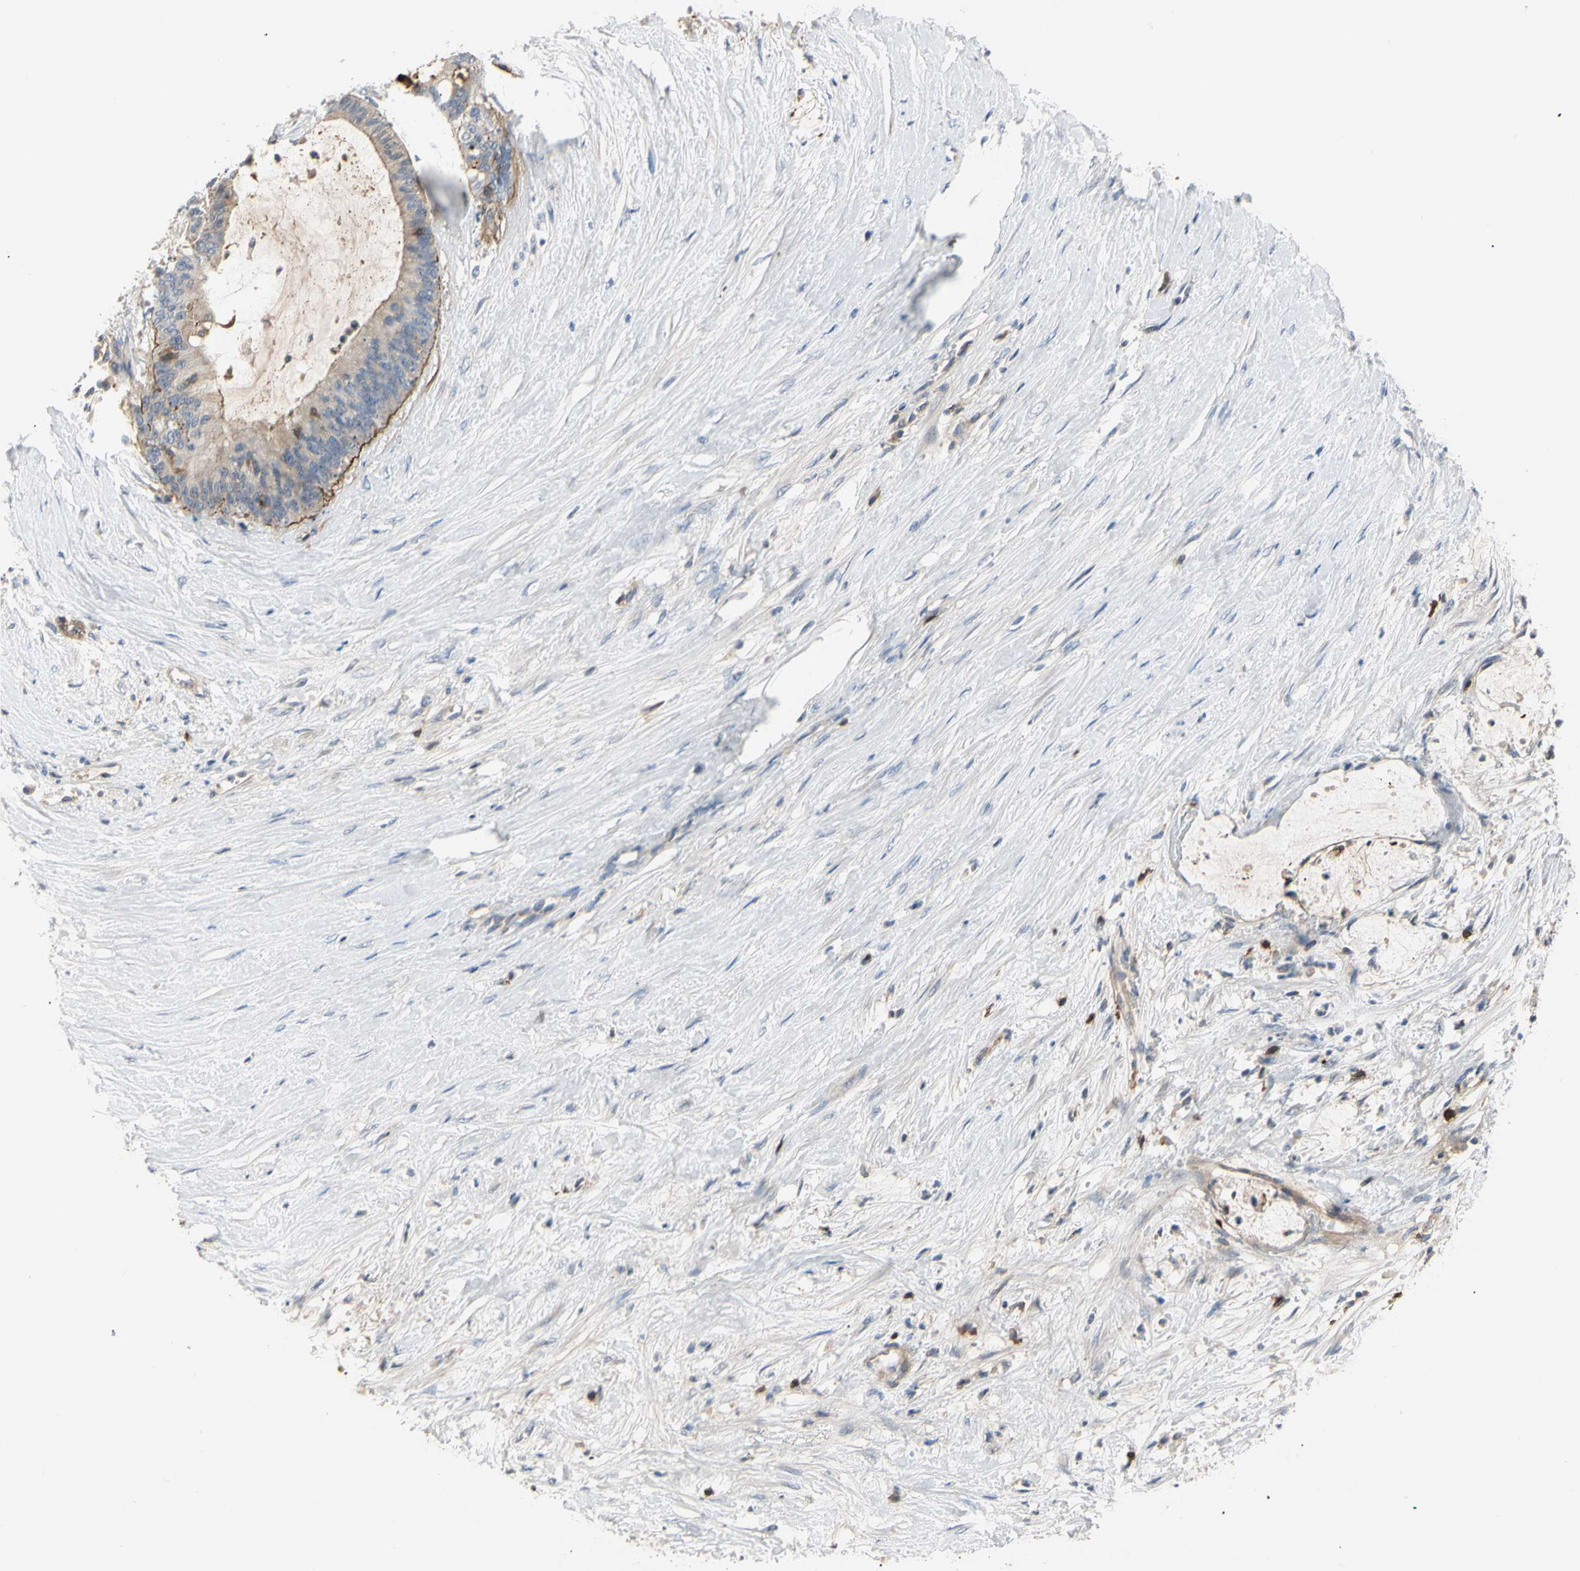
{"staining": {"intensity": "moderate", "quantity": "25%-75%", "location": "cytoplasmic/membranous"}, "tissue": "liver cancer", "cell_type": "Tumor cells", "image_type": "cancer", "snomed": [{"axis": "morphology", "description": "Cholangiocarcinoma"}, {"axis": "topography", "description": "Liver"}], "caption": "Approximately 25%-75% of tumor cells in liver cancer demonstrate moderate cytoplasmic/membranous protein staining as visualized by brown immunohistochemical staining.", "gene": "TNFRSF18", "patient": {"sex": "female", "age": 73}}